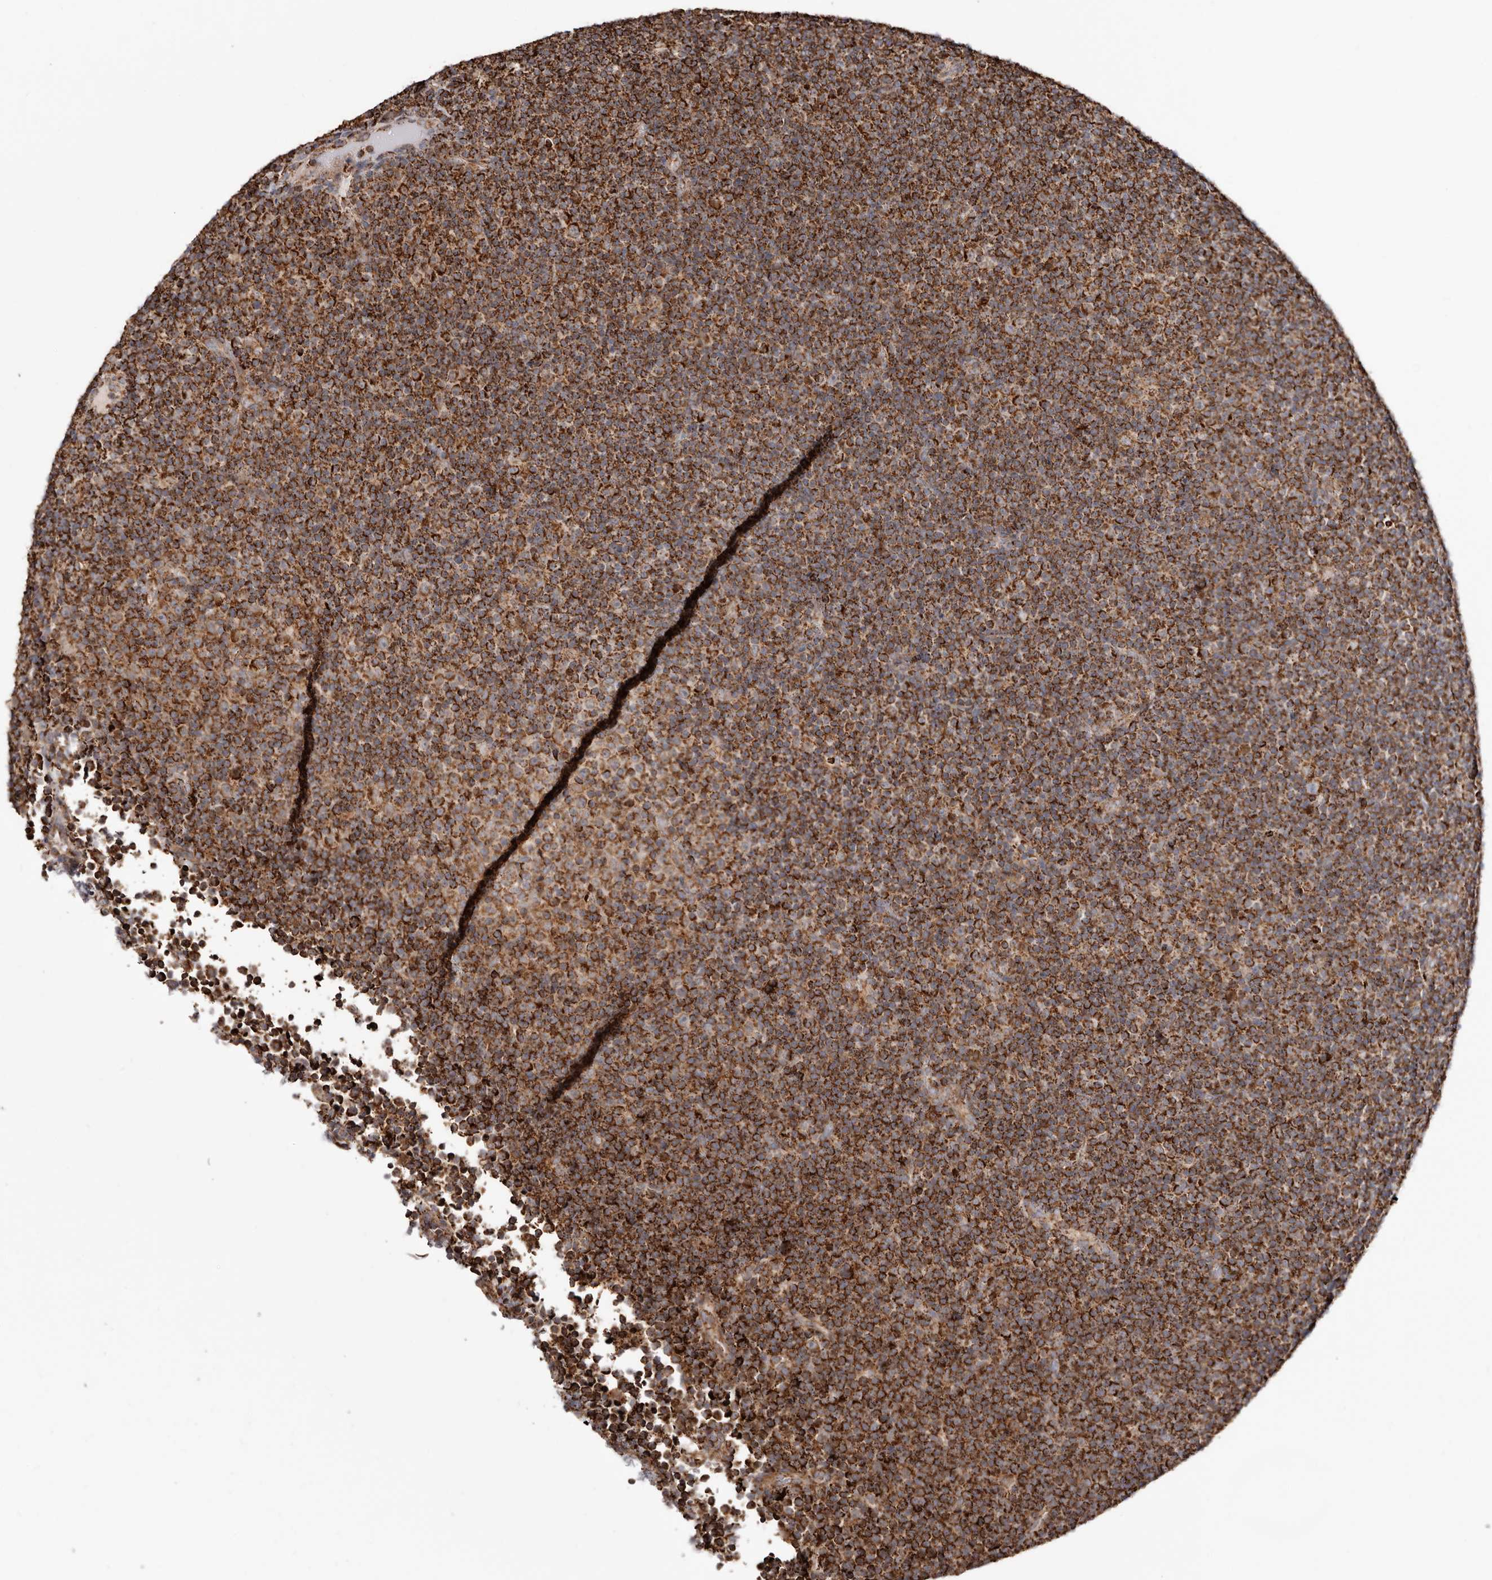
{"staining": {"intensity": "strong", "quantity": ">75%", "location": "cytoplasmic/membranous"}, "tissue": "lymphoma", "cell_type": "Tumor cells", "image_type": "cancer", "snomed": [{"axis": "morphology", "description": "Malignant lymphoma, non-Hodgkin's type, Low grade"}, {"axis": "topography", "description": "Lymph node"}], "caption": "Immunohistochemistry (DAB) staining of low-grade malignant lymphoma, non-Hodgkin's type reveals strong cytoplasmic/membranous protein staining in about >75% of tumor cells.", "gene": "PRKACB", "patient": {"sex": "female", "age": 67}}